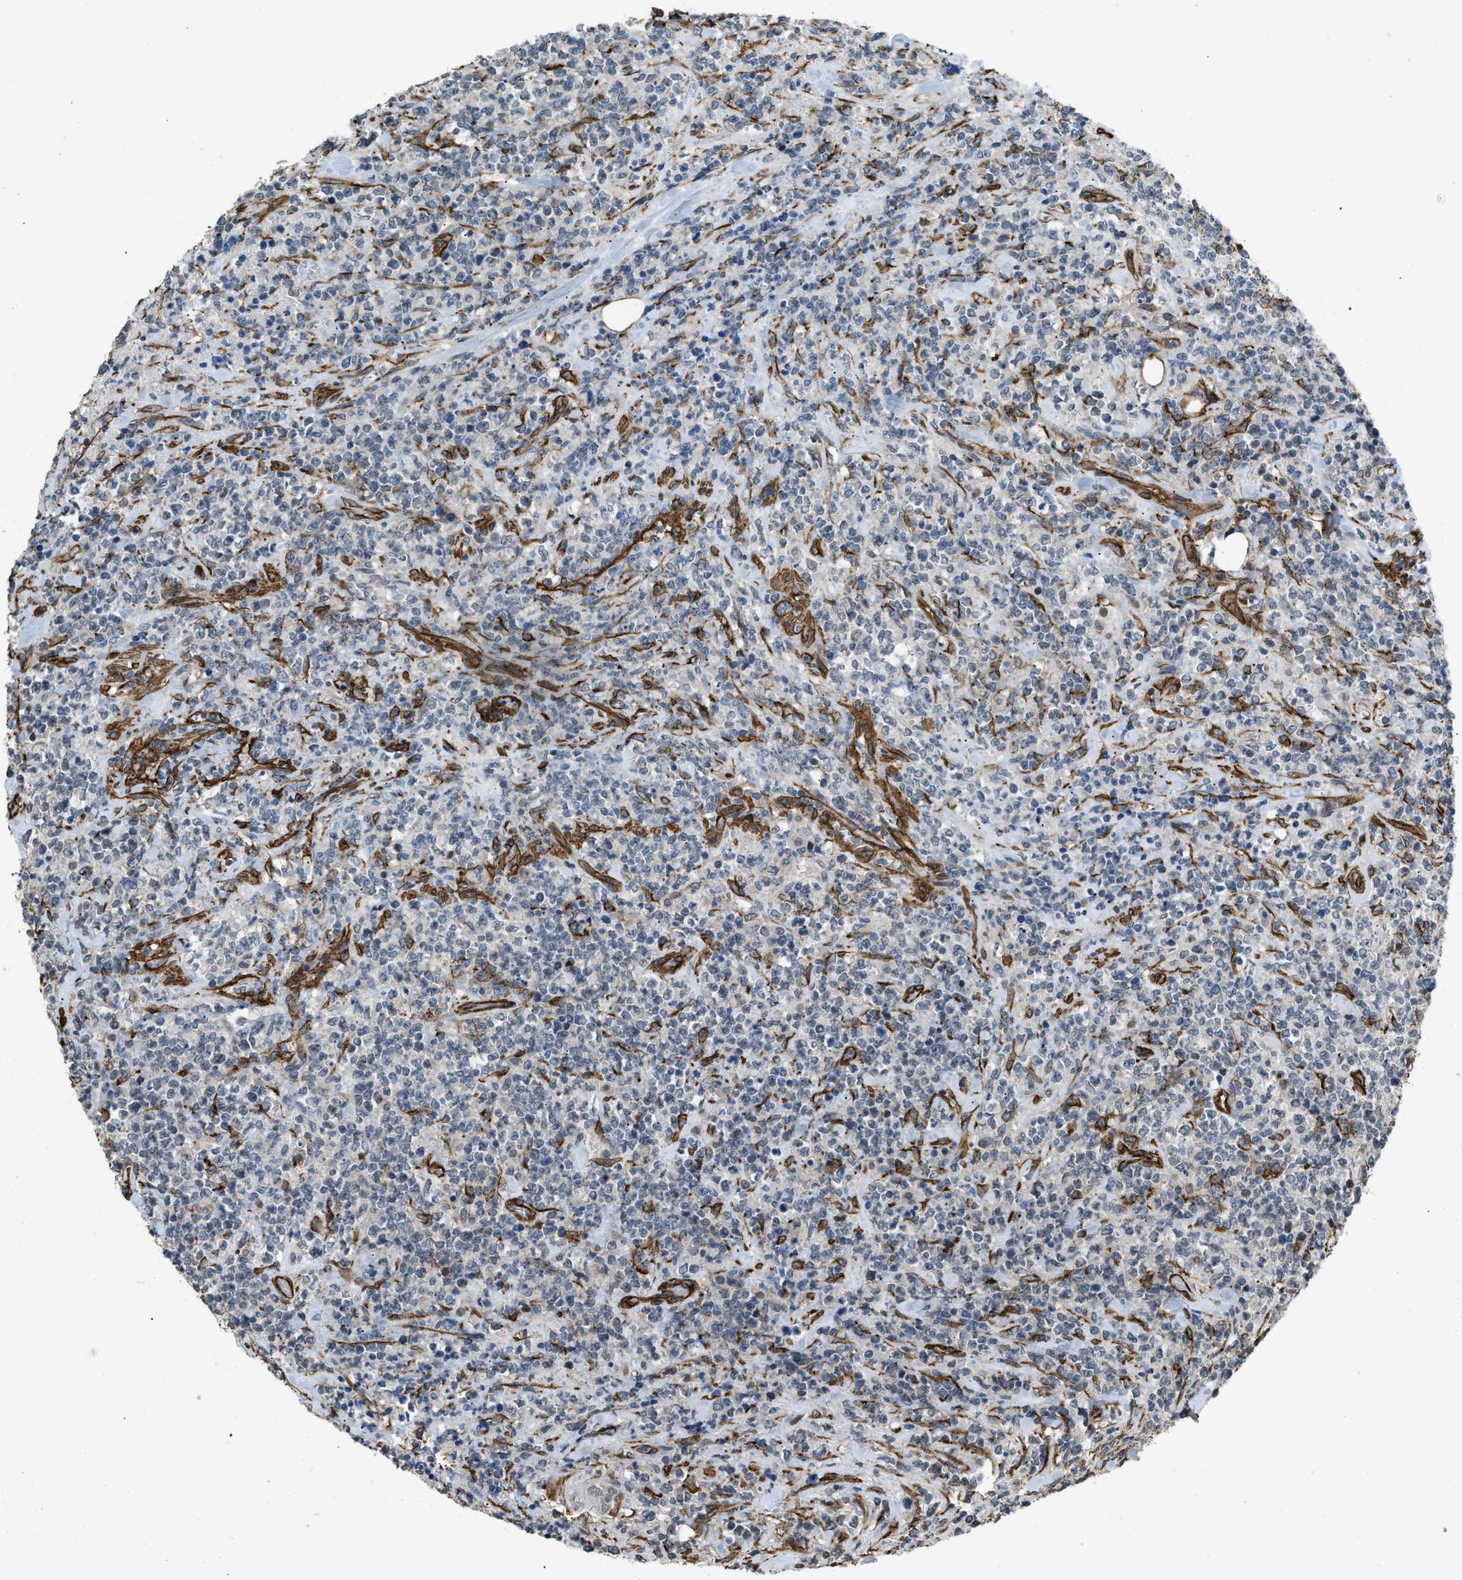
{"staining": {"intensity": "negative", "quantity": "none", "location": "none"}, "tissue": "lymphoma", "cell_type": "Tumor cells", "image_type": "cancer", "snomed": [{"axis": "morphology", "description": "Malignant lymphoma, non-Hodgkin's type, High grade"}, {"axis": "topography", "description": "Soft tissue"}], "caption": "This is an immunohistochemistry photomicrograph of lymphoma. There is no positivity in tumor cells.", "gene": "NMB", "patient": {"sex": "male", "age": 18}}